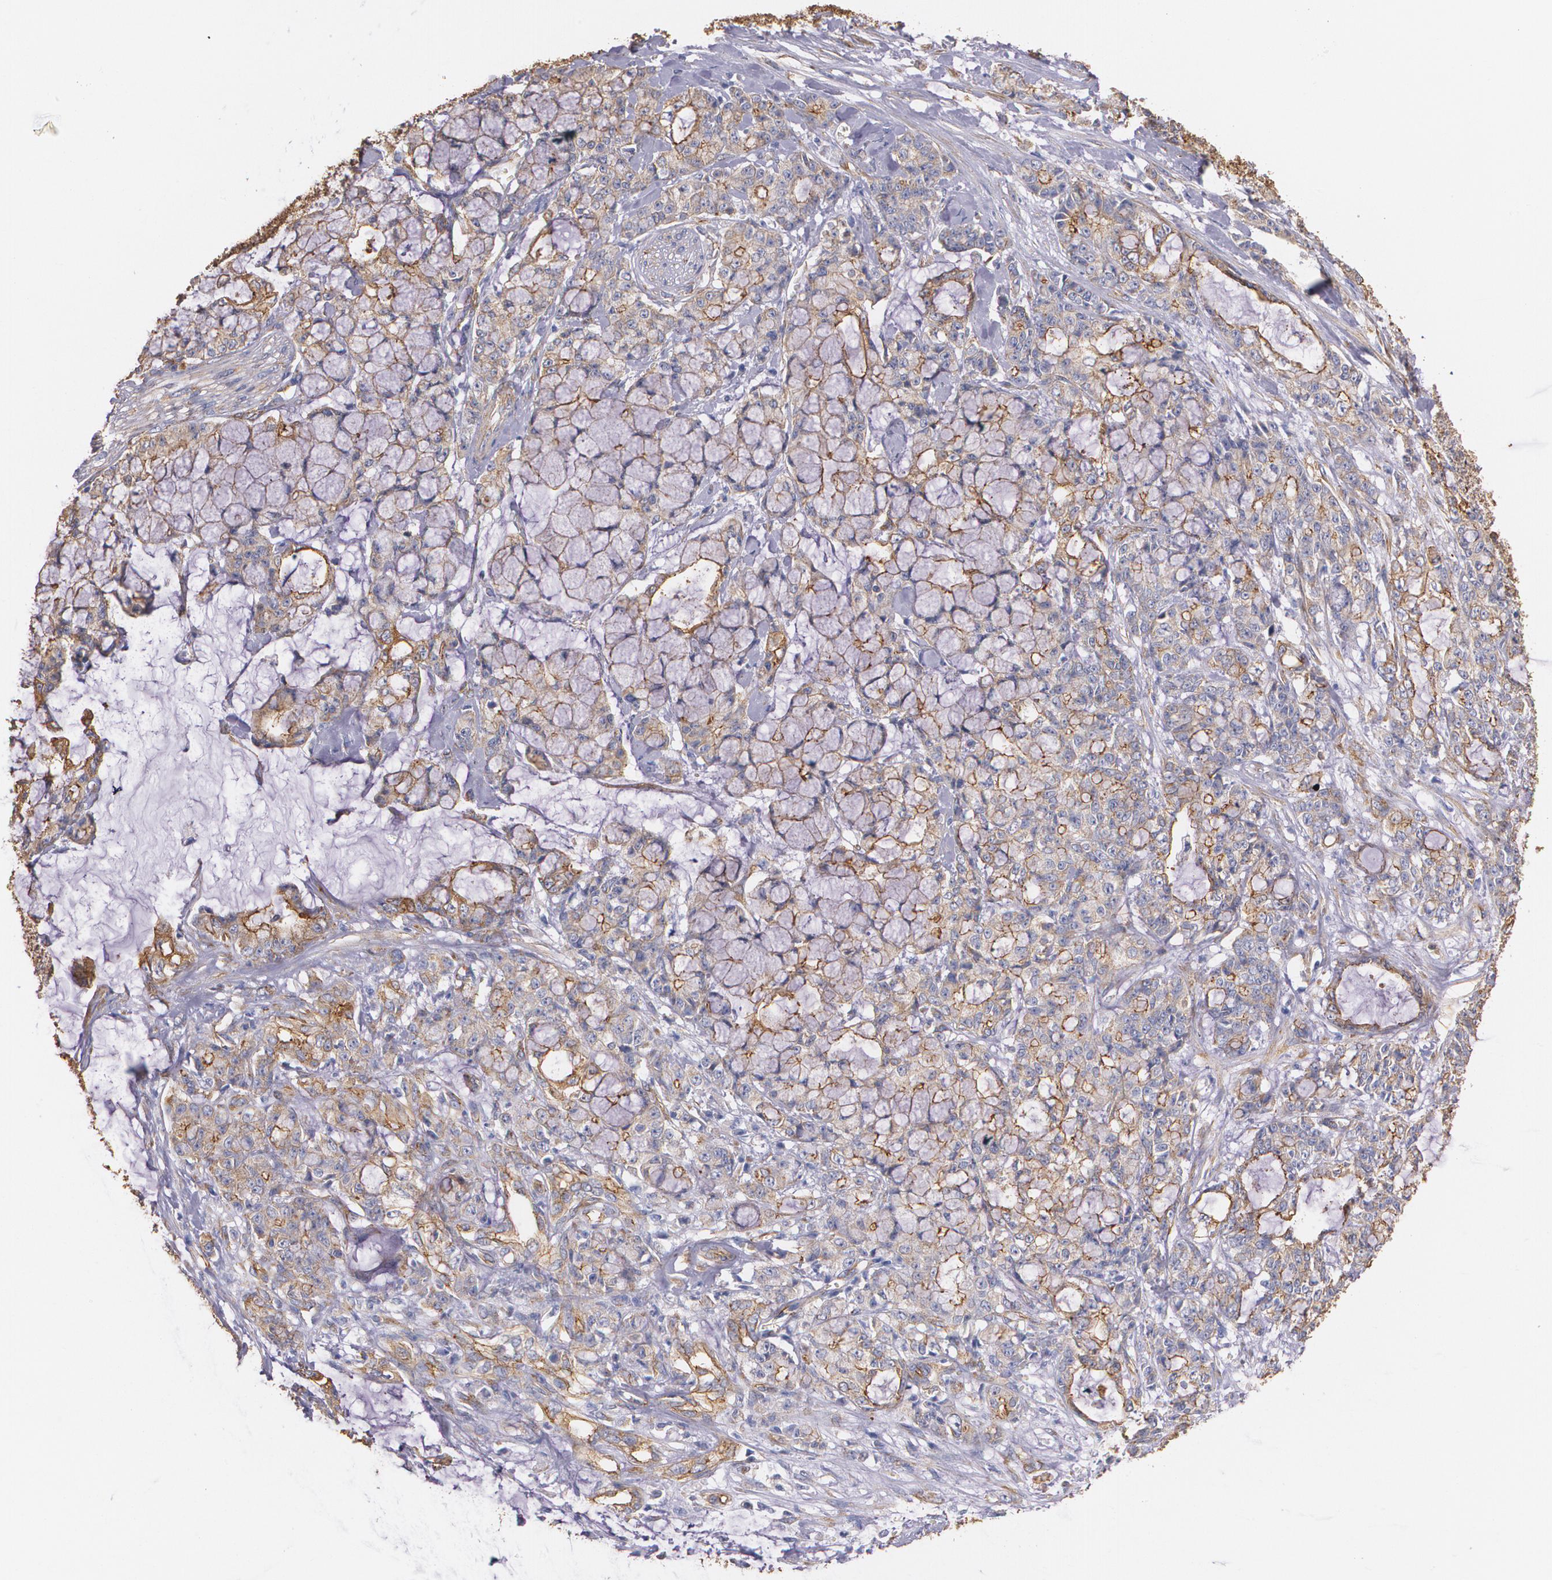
{"staining": {"intensity": "moderate", "quantity": ">75%", "location": "cytoplasmic/membranous"}, "tissue": "pancreatic cancer", "cell_type": "Tumor cells", "image_type": "cancer", "snomed": [{"axis": "morphology", "description": "Adenocarcinoma, NOS"}, {"axis": "topography", "description": "Pancreas"}], "caption": "High-magnification brightfield microscopy of pancreatic cancer (adenocarcinoma) stained with DAB (brown) and counterstained with hematoxylin (blue). tumor cells exhibit moderate cytoplasmic/membranous staining is identified in about>75% of cells.", "gene": "TJP1", "patient": {"sex": "female", "age": 73}}